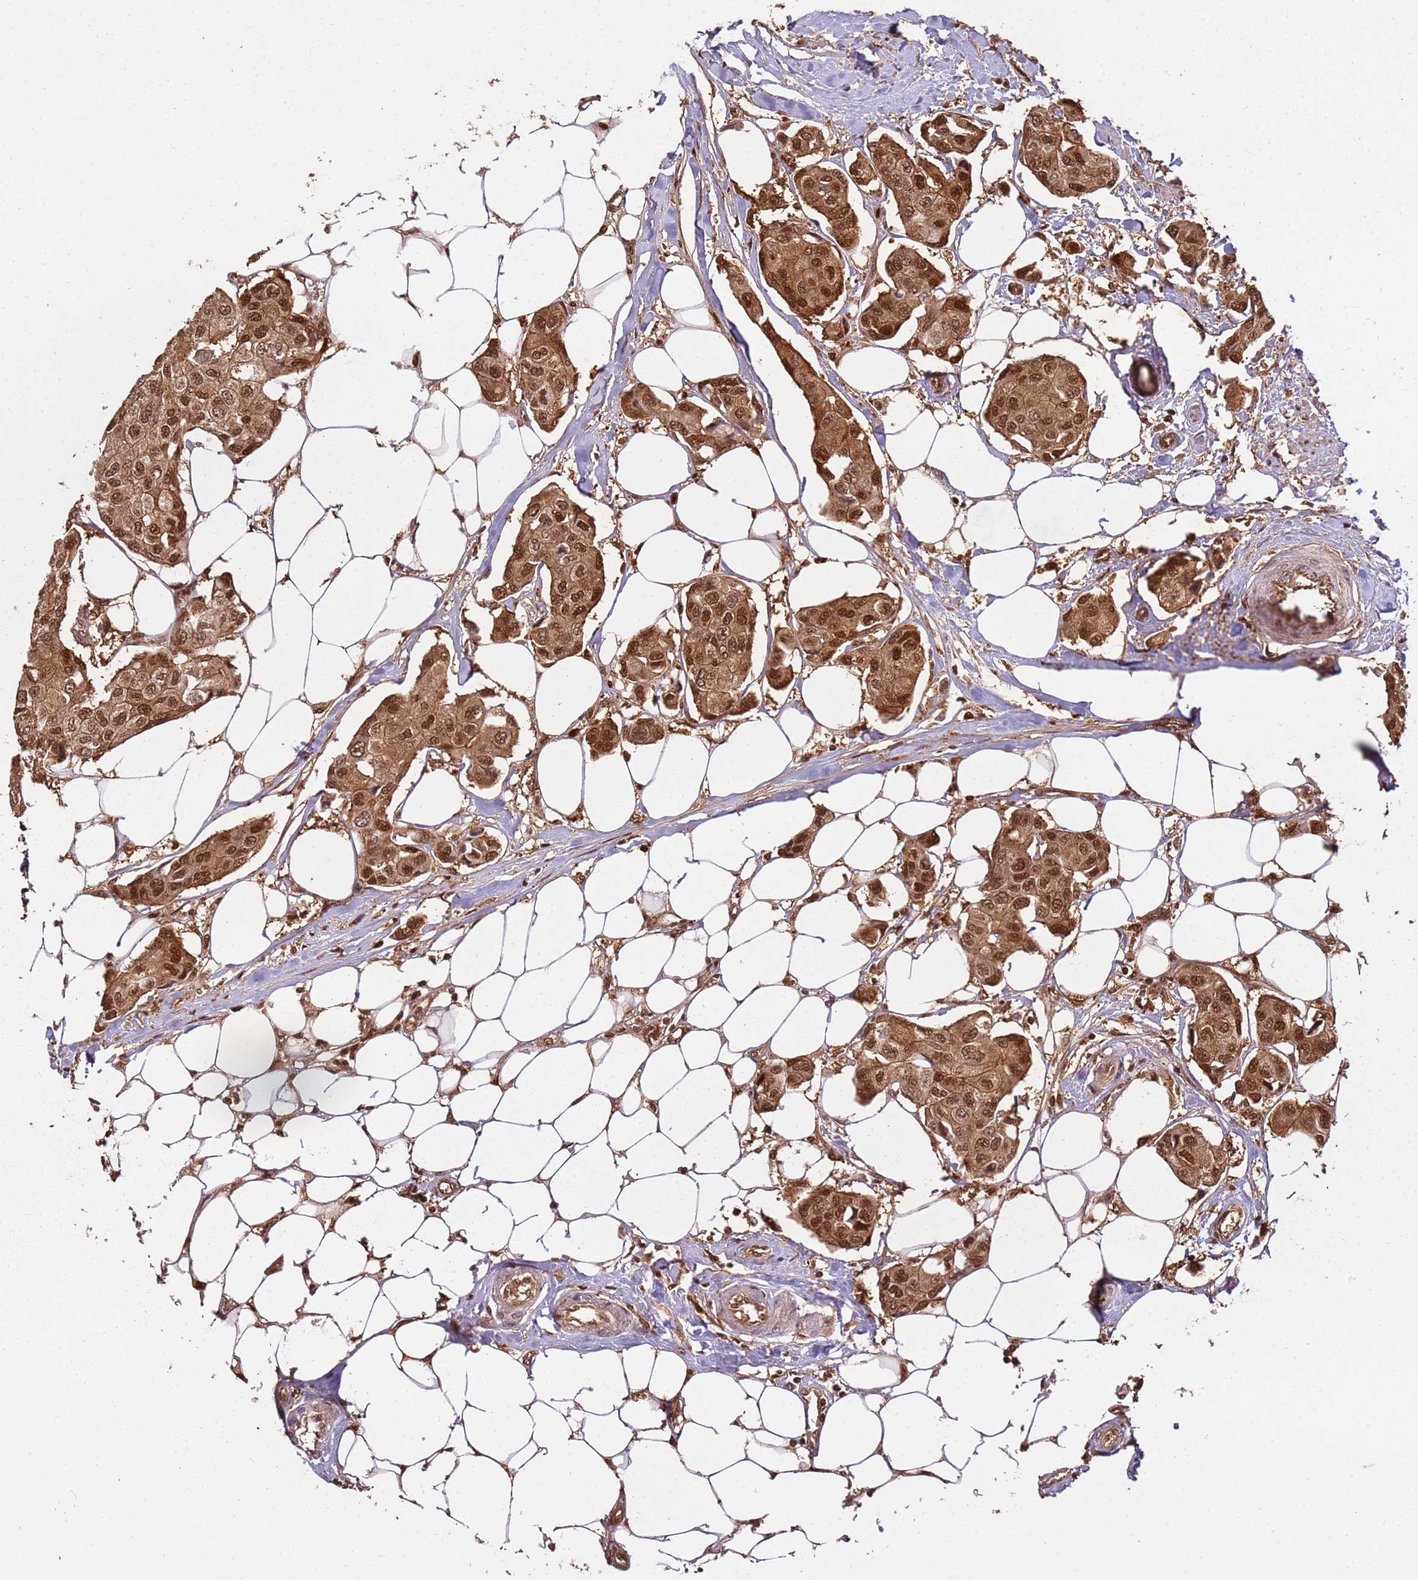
{"staining": {"intensity": "moderate", "quantity": ">75%", "location": "cytoplasmic/membranous,nuclear"}, "tissue": "breast cancer", "cell_type": "Tumor cells", "image_type": "cancer", "snomed": [{"axis": "morphology", "description": "Duct carcinoma"}, {"axis": "topography", "description": "Breast"}, {"axis": "topography", "description": "Lymph node"}], "caption": "High-magnification brightfield microscopy of breast cancer (invasive ductal carcinoma) stained with DAB (brown) and counterstained with hematoxylin (blue). tumor cells exhibit moderate cytoplasmic/membranous and nuclear positivity is identified in approximately>75% of cells.", "gene": "PGLS", "patient": {"sex": "female", "age": 80}}